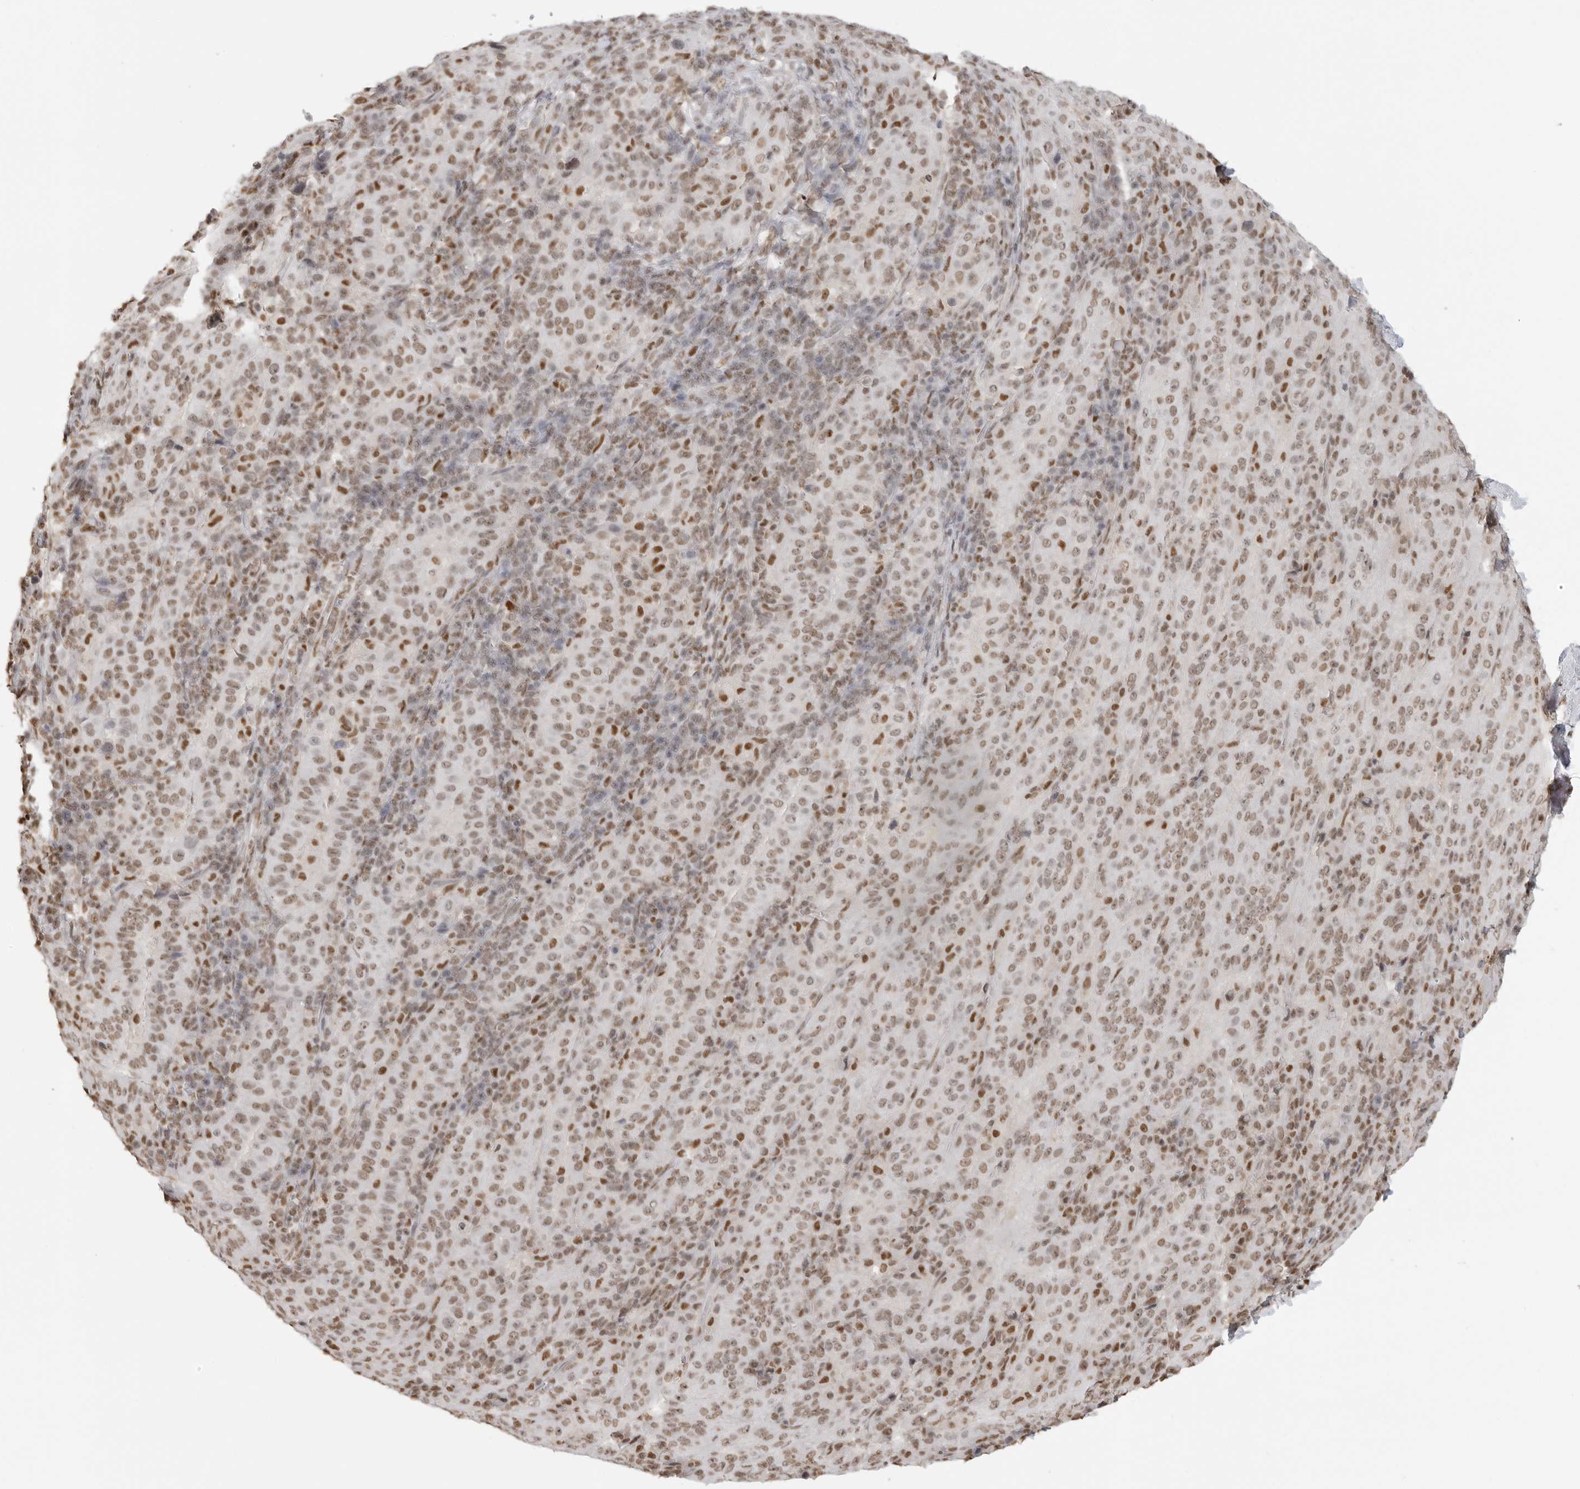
{"staining": {"intensity": "moderate", "quantity": ">75%", "location": "nuclear"}, "tissue": "pancreatic cancer", "cell_type": "Tumor cells", "image_type": "cancer", "snomed": [{"axis": "morphology", "description": "Adenocarcinoma, NOS"}, {"axis": "topography", "description": "Pancreas"}], "caption": "This is a micrograph of IHC staining of pancreatic cancer, which shows moderate positivity in the nuclear of tumor cells.", "gene": "RPA2", "patient": {"sex": "male", "age": 63}}